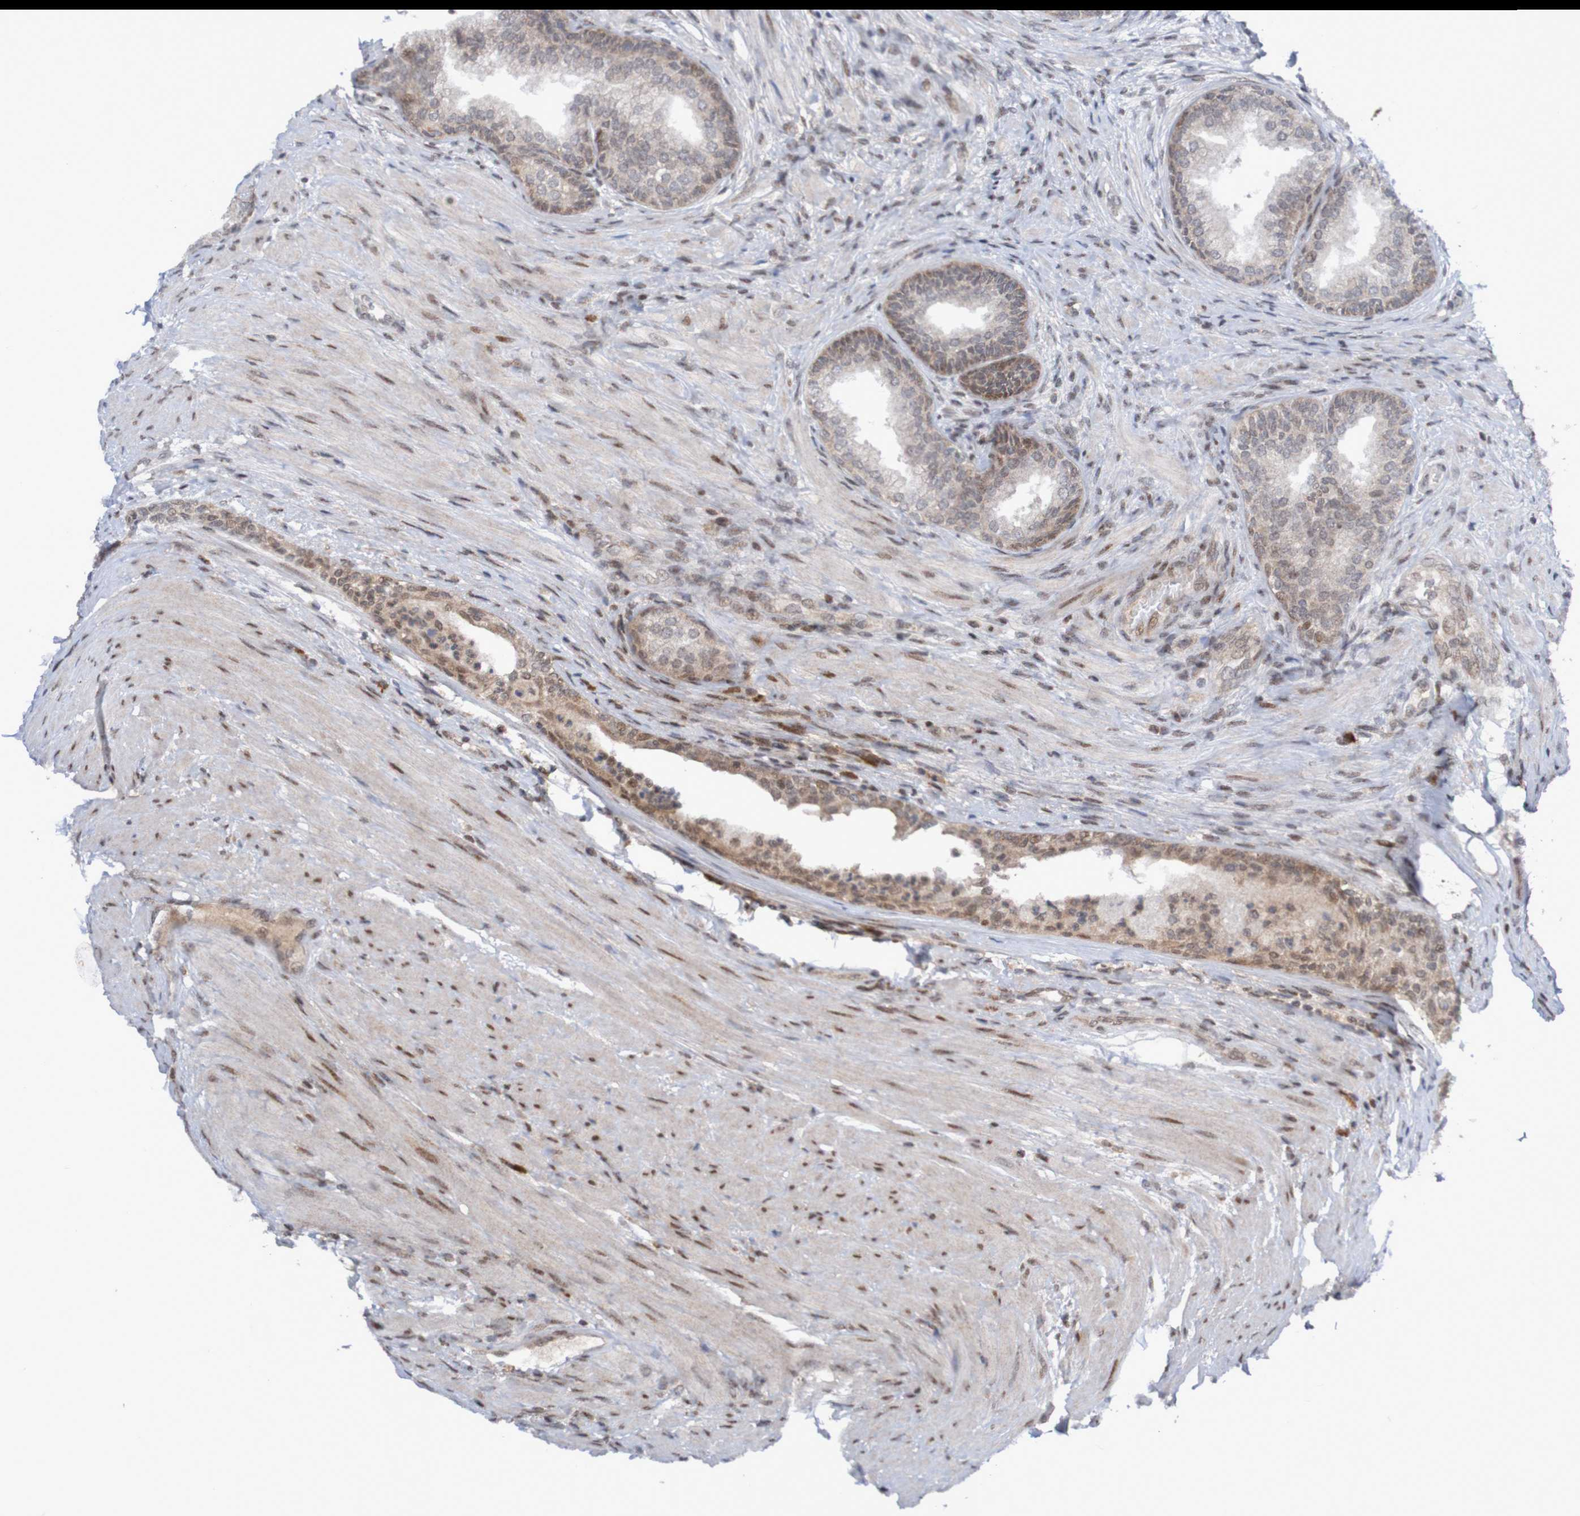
{"staining": {"intensity": "moderate", "quantity": "25%-75%", "location": "cytoplasmic/membranous"}, "tissue": "prostate", "cell_type": "Glandular cells", "image_type": "normal", "snomed": [{"axis": "morphology", "description": "Normal tissue, NOS"}, {"axis": "topography", "description": "Prostate"}], "caption": "Immunohistochemistry (IHC) (DAB) staining of normal prostate displays moderate cytoplasmic/membranous protein positivity in approximately 25%-75% of glandular cells. The staining was performed using DAB (3,3'-diaminobenzidine) to visualize the protein expression in brown, while the nuclei were stained in blue with hematoxylin (Magnification: 20x).", "gene": "ITLN1", "patient": {"sex": "male", "age": 76}}